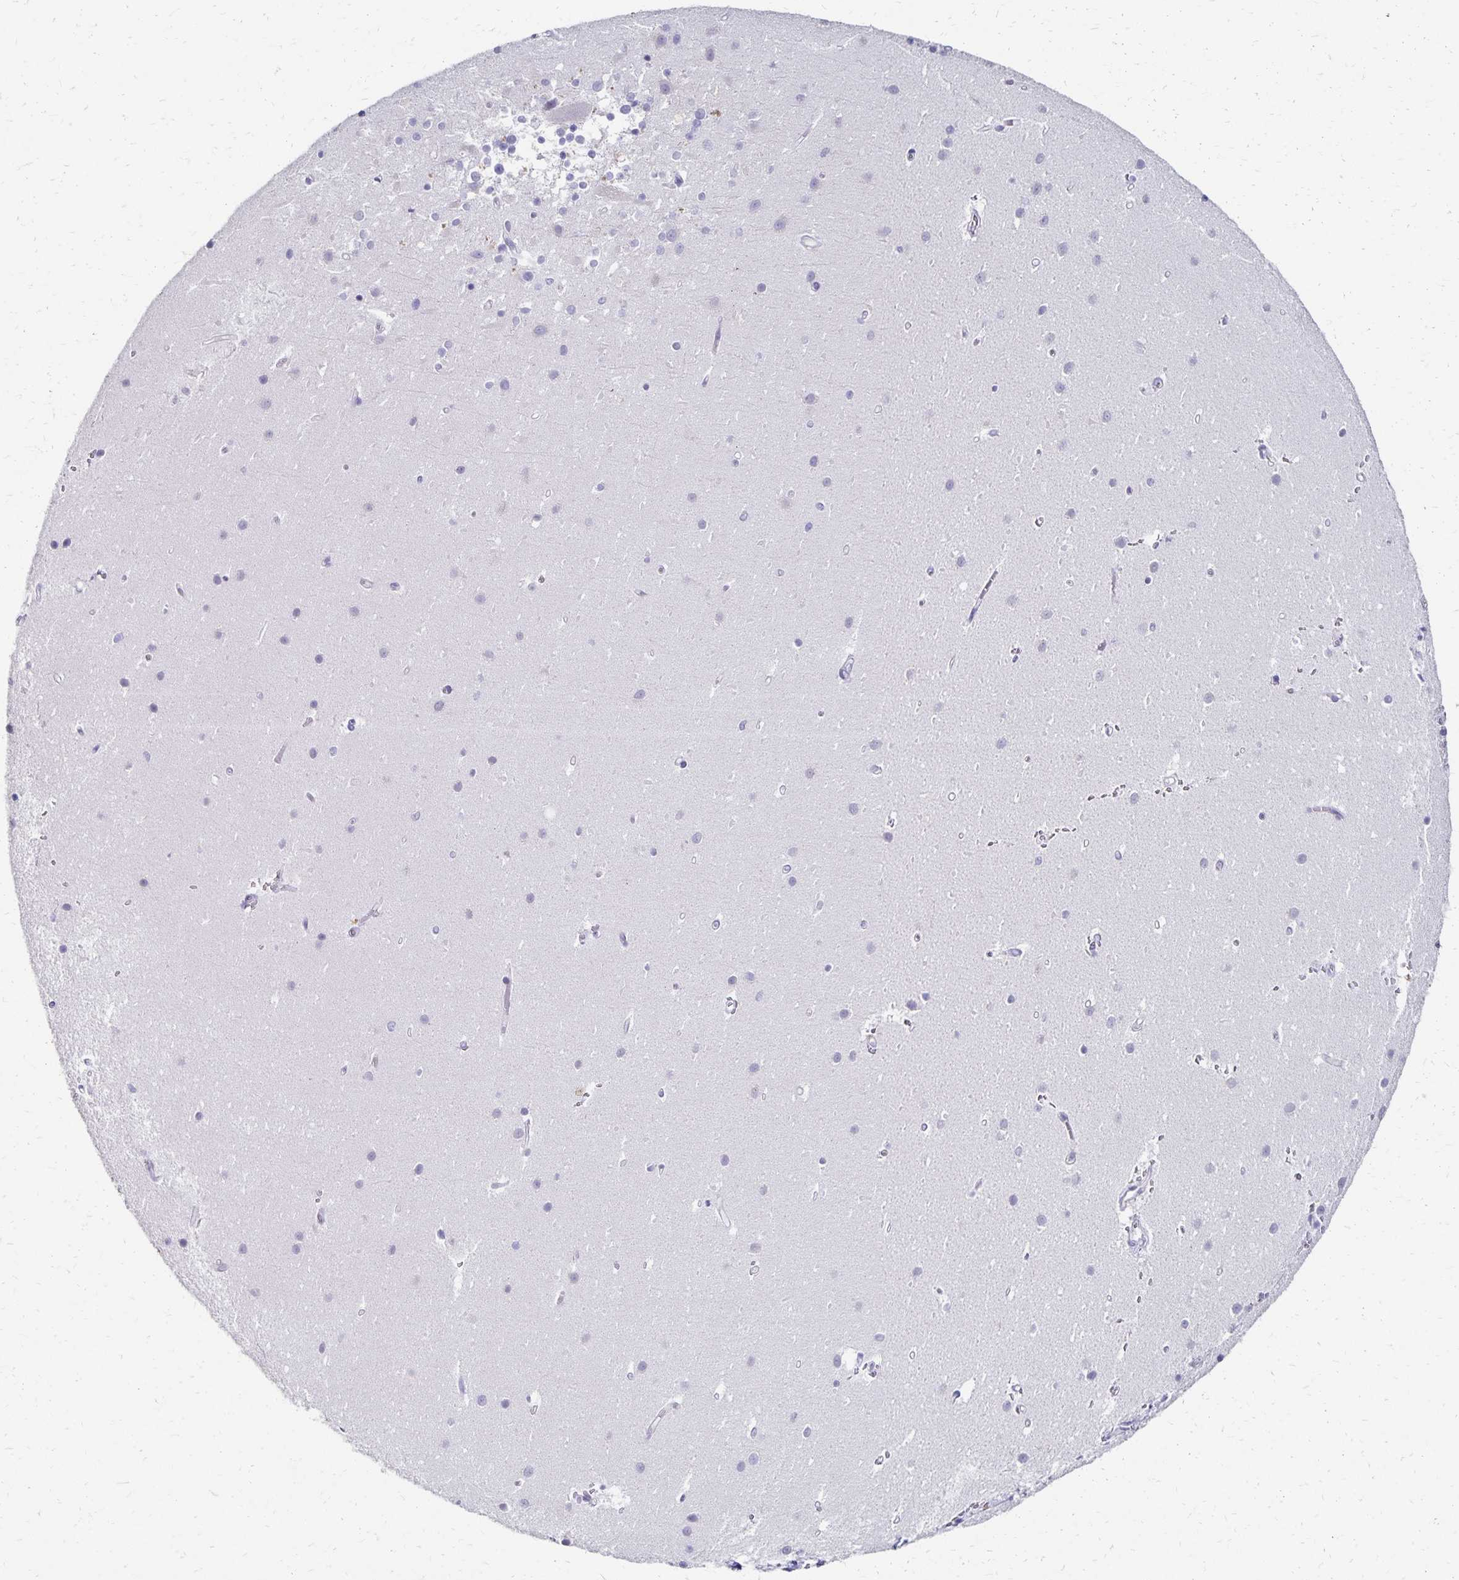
{"staining": {"intensity": "negative", "quantity": "none", "location": "none"}, "tissue": "cerebellum", "cell_type": "Cells in granular layer", "image_type": "normal", "snomed": [{"axis": "morphology", "description": "Normal tissue, NOS"}, {"axis": "topography", "description": "Cerebellum"}], "caption": "Cells in granular layer are negative for protein expression in unremarkable human cerebellum. The staining is performed using DAB (3,3'-diaminobenzidine) brown chromogen with nuclei counter-stained in using hematoxylin.", "gene": "DYNLT4", "patient": {"sex": "male", "age": 54}}